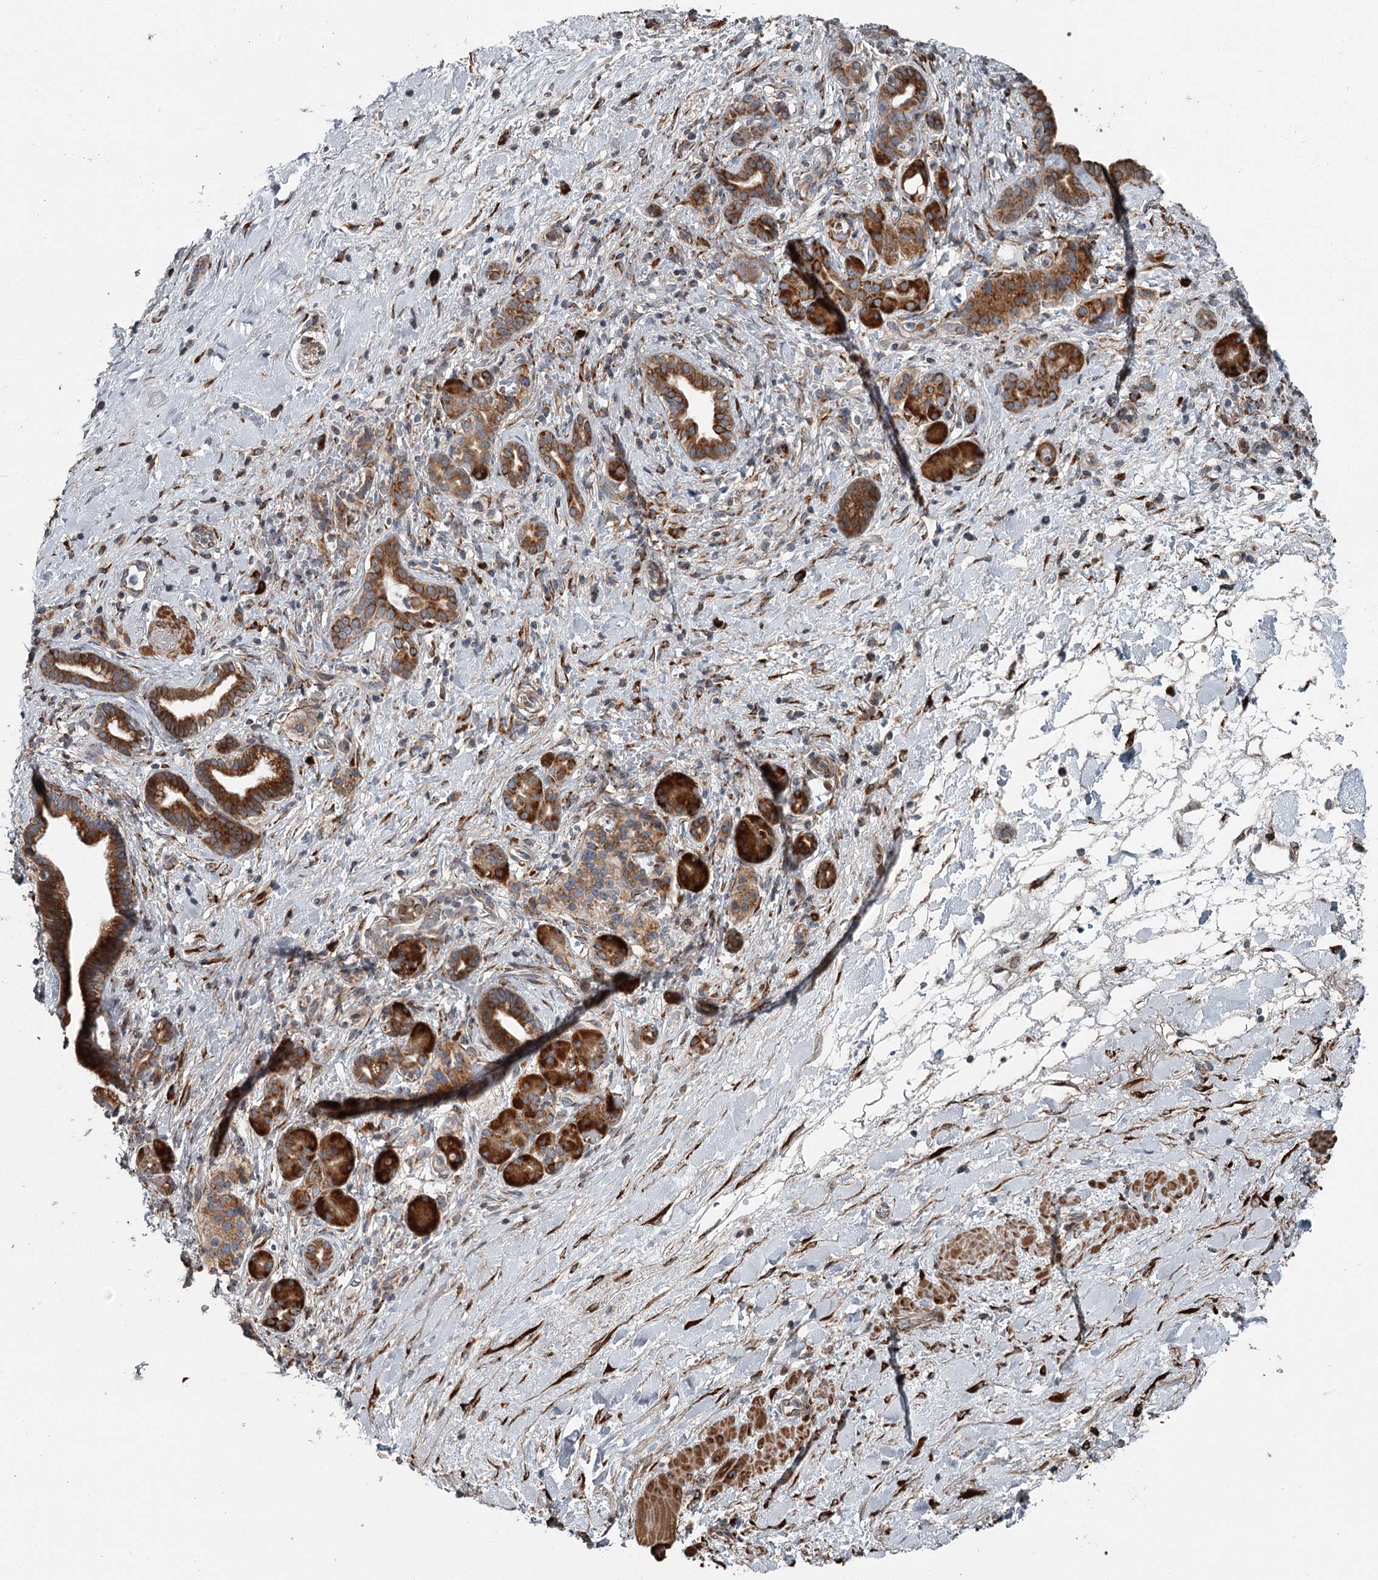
{"staining": {"intensity": "strong", "quantity": ">75%", "location": "cytoplasmic/membranous"}, "tissue": "pancreatic cancer", "cell_type": "Tumor cells", "image_type": "cancer", "snomed": [{"axis": "morphology", "description": "Normal tissue, NOS"}, {"axis": "morphology", "description": "Adenocarcinoma, NOS"}, {"axis": "topography", "description": "Pancreas"}, {"axis": "topography", "description": "Peripheral nerve tissue"}], "caption": "Immunohistochemistry (DAB) staining of human pancreatic cancer shows strong cytoplasmic/membranous protein positivity in about >75% of tumor cells.", "gene": "RASSF8", "patient": {"sex": "female", "age": 77}}